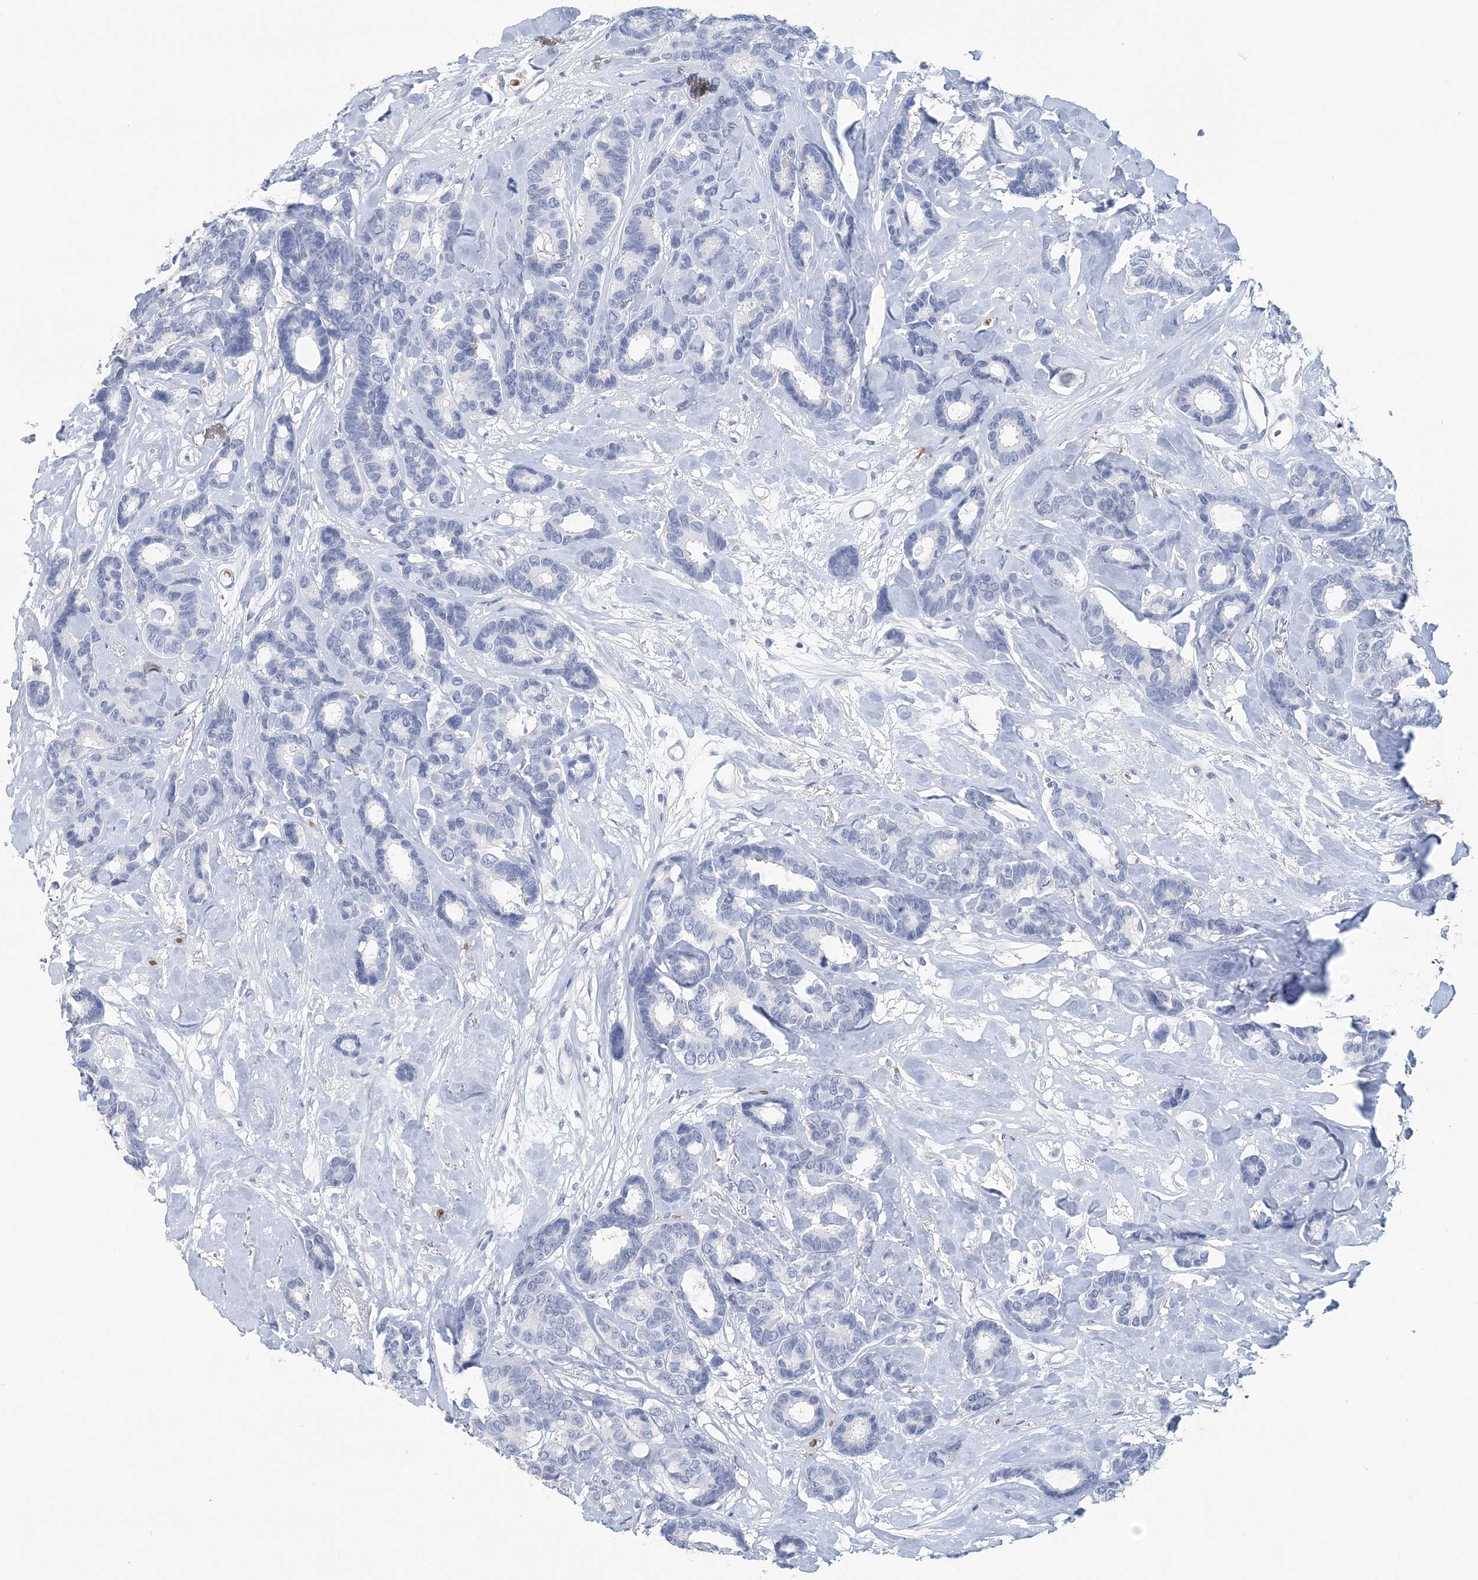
{"staining": {"intensity": "negative", "quantity": "none", "location": "none"}, "tissue": "breast cancer", "cell_type": "Tumor cells", "image_type": "cancer", "snomed": [{"axis": "morphology", "description": "Duct carcinoma"}, {"axis": "topography", "description": "Breast"}], "caption": "Breast intraductal carcinoma was stained to show a protein in brown. There is no significant expression in tumor cells.", "gene": "HBD", "patient": {"sex": "female", "age": 87}}